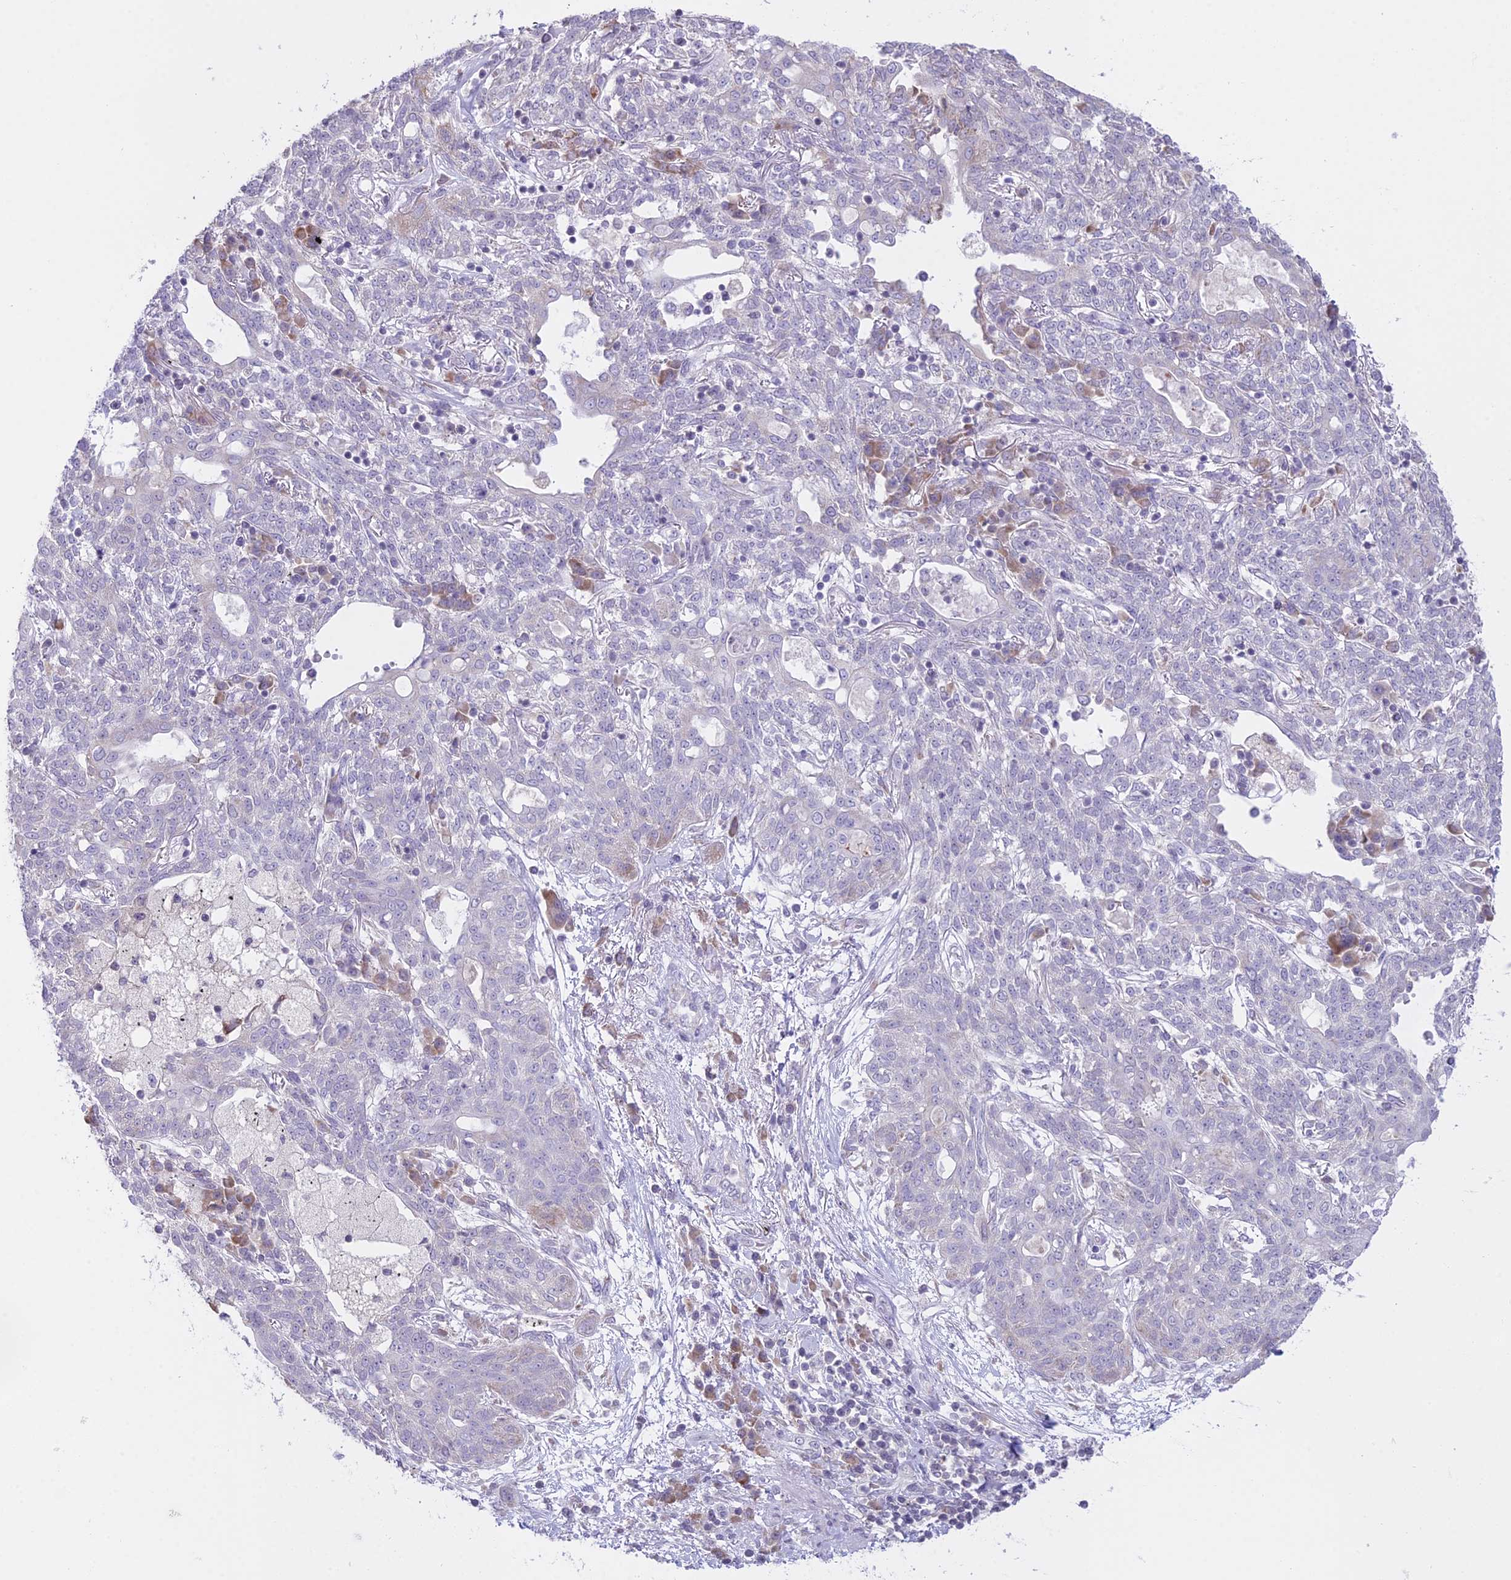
{"staining": {"intensity": "negative", "quantity": "none", "location": "none"}, "tissue": "lung cancer", "cell_type": "Tumor cells", "image_type": "cancer", "snomed": [{"axis": "morphology", "description": "Squamous cell carcinoma, NOS"}, {"axis": "topography", "description": "Lung"}], "caption": "An image of human lung cancer (squamous cell carcinoma) is negative for staining in tumor cells.", "gene": "RPS26", "patient": {"sex": "female", "age": 70}}